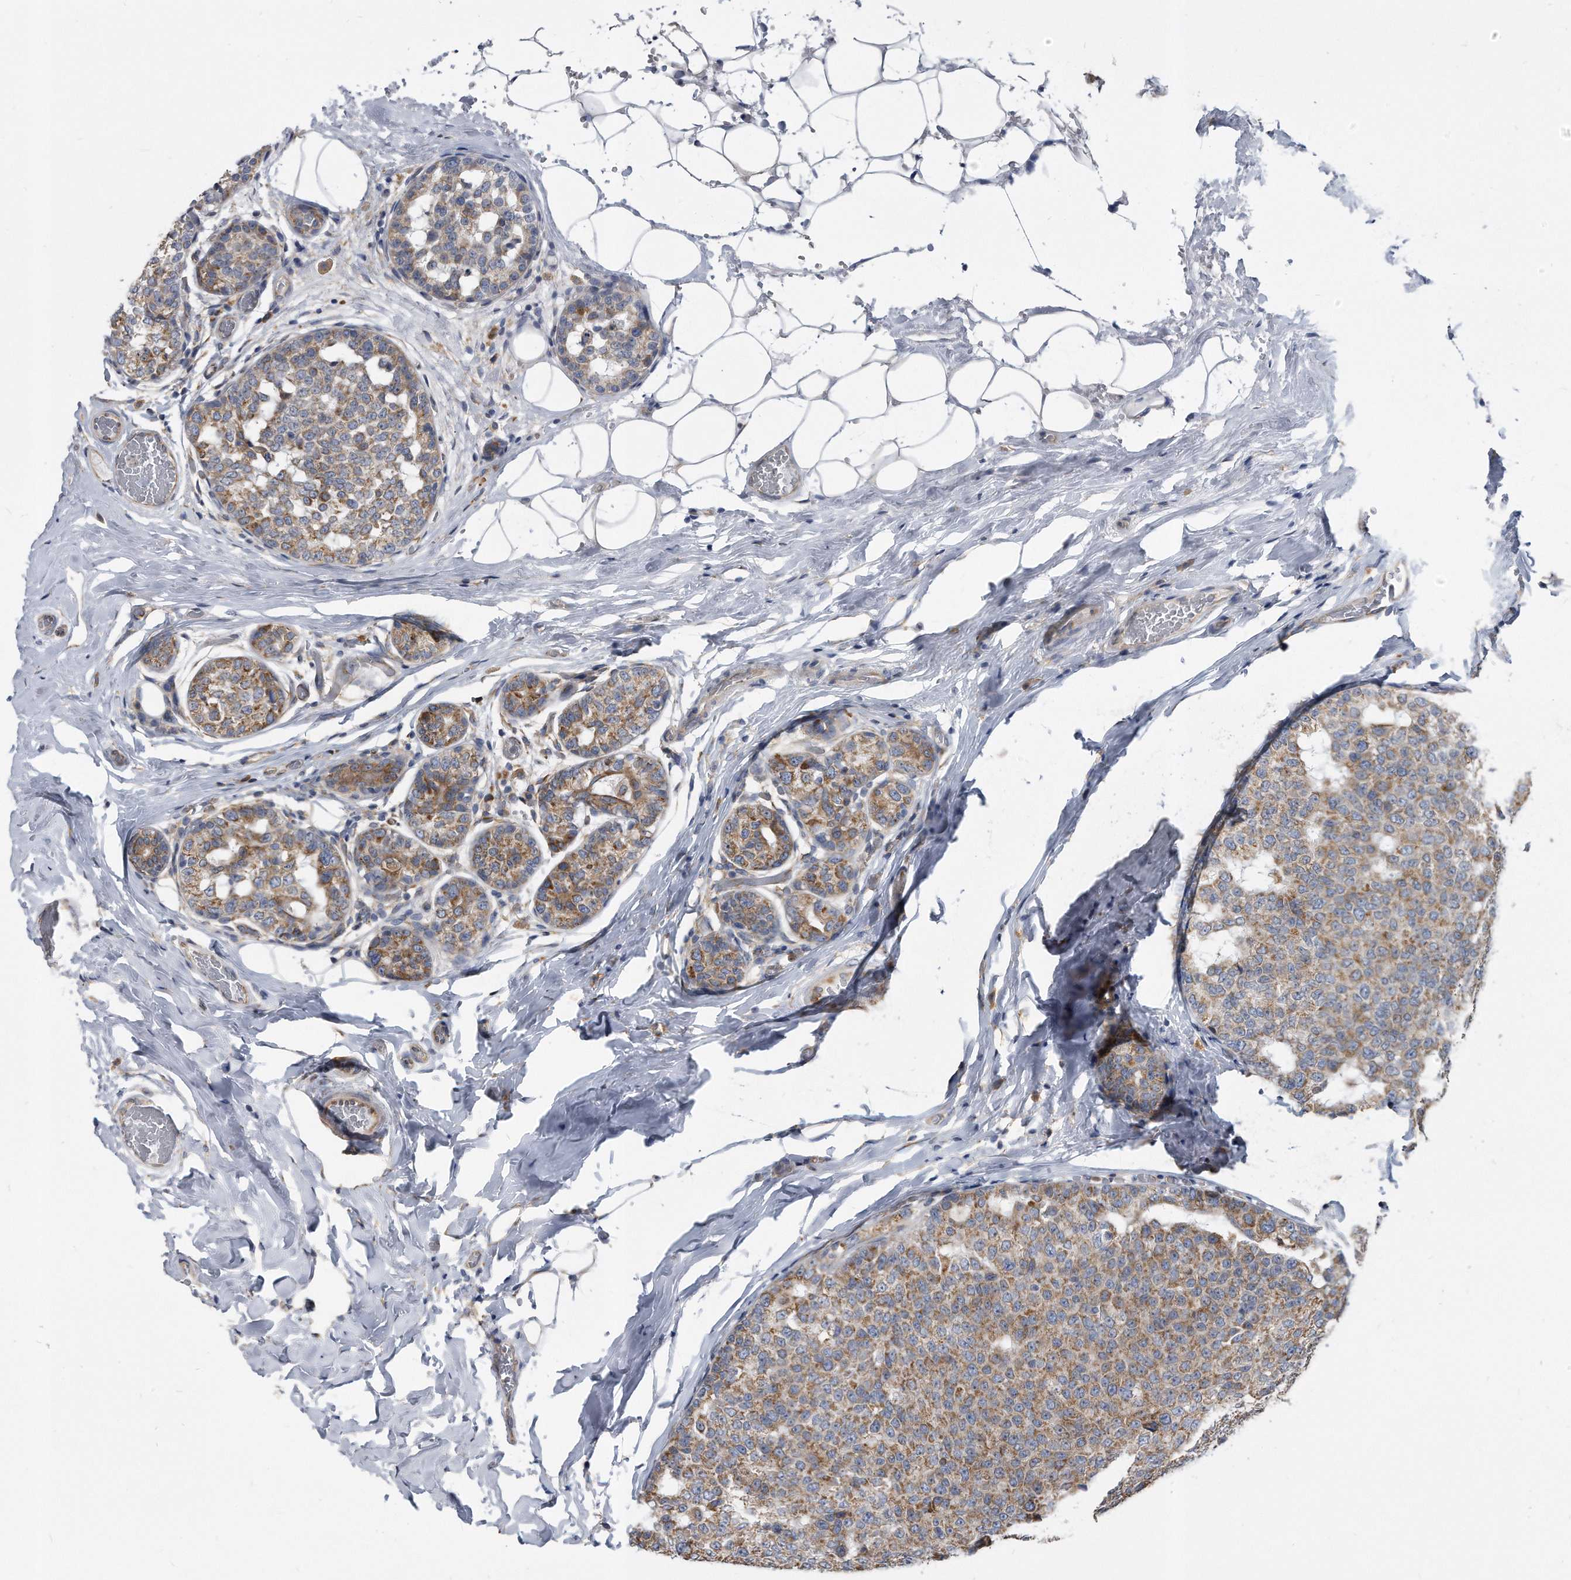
{"staining": {"intensity": "moderate", "quantity": ">75%", "location": "cytoplasmic/membranous"}, "tissue": "breast cancer", "cell_type": "Tumor cells", "image_type": "cancer", "snomed": [{"axis": "morphology", "description": "Normal tissue, NOS"}, {"axis": "morphology", "description": "Duct carcinoma"}, {"axis": "topography", "description": "Breast"}], "caption": "Tumor cells display medium levels of moderate cytoplasmic/membranous expression in approximately >75% of cells in human breast cancer (intraductal carcinoma).", "gene": "CCDC47", "patient": {"sex": "female", "age": 43}}